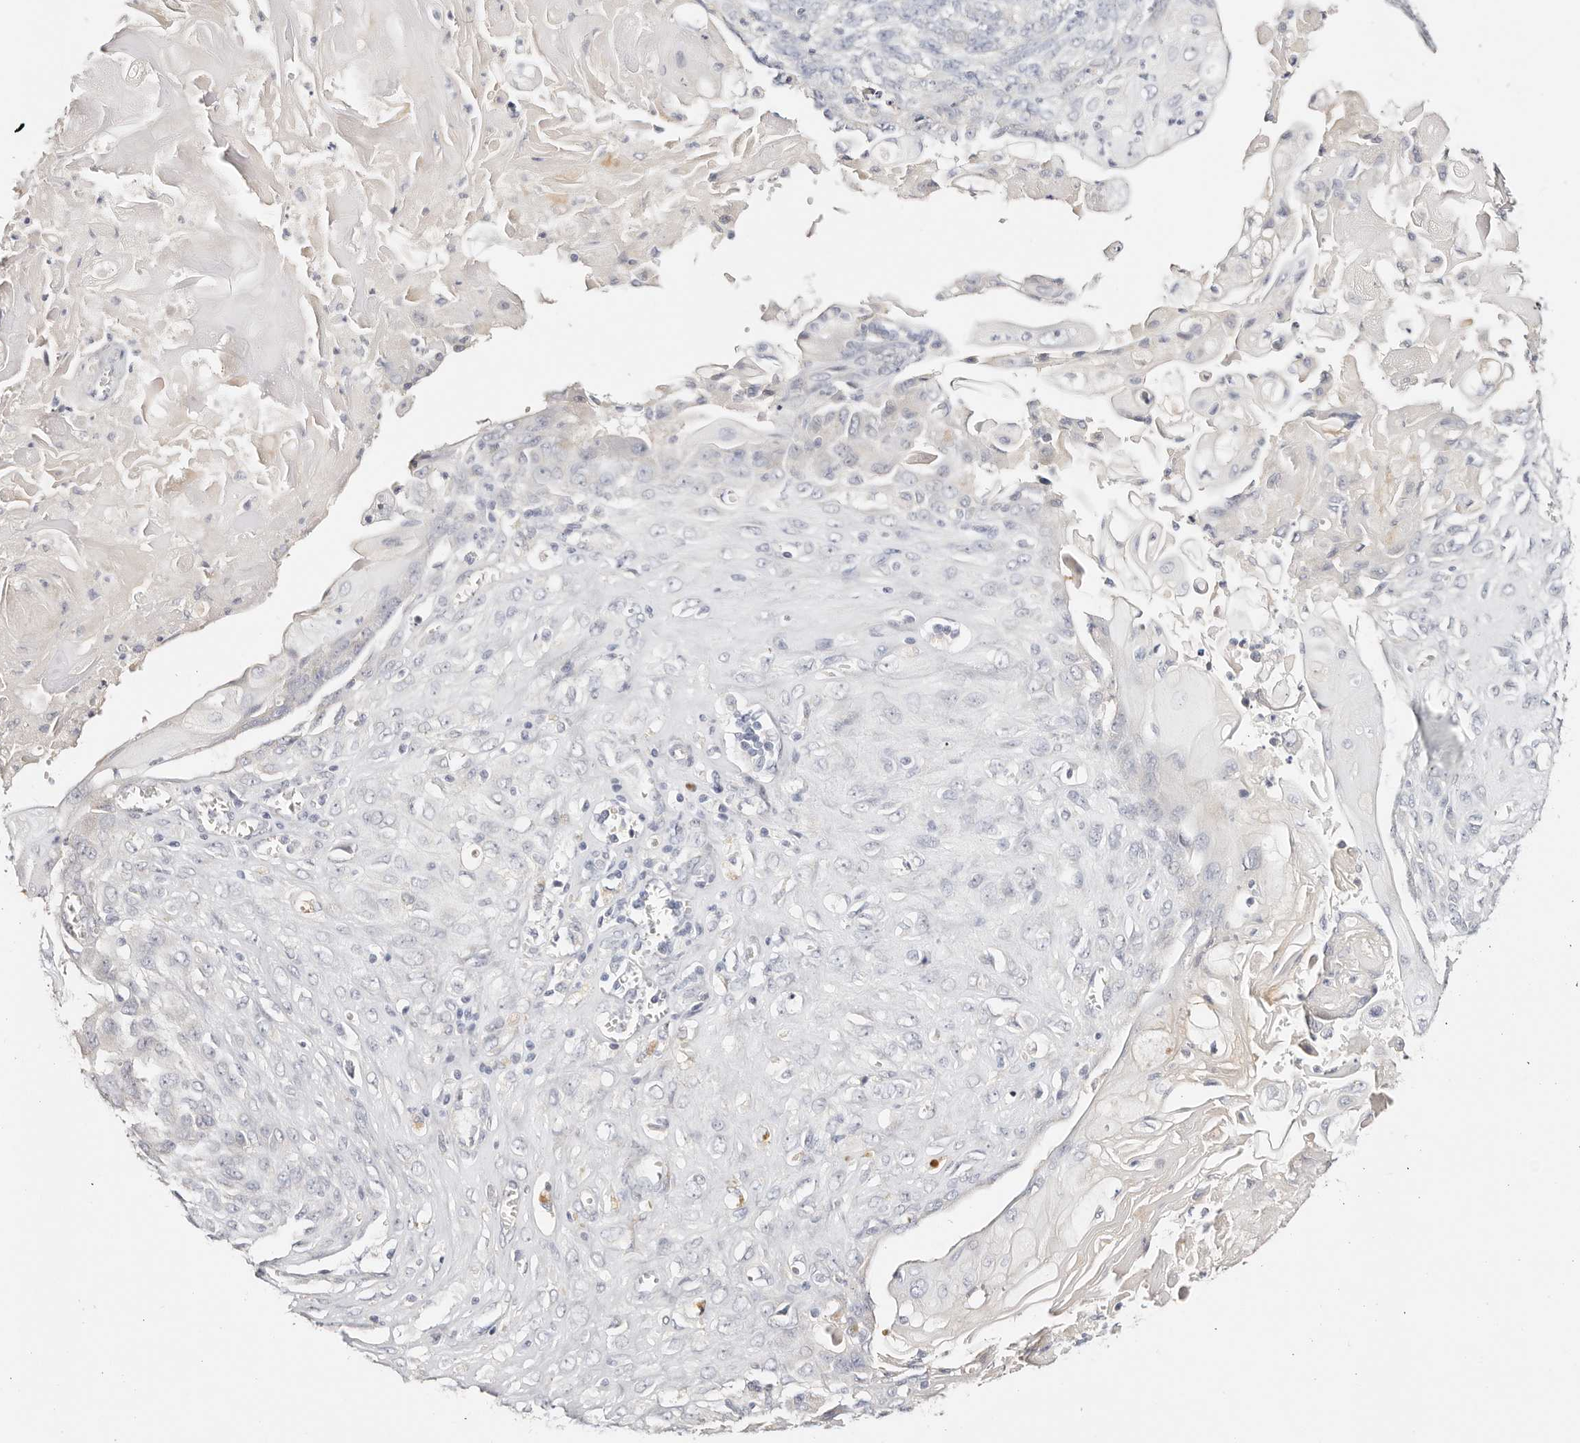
{"staining": {"intensity": "negative", "quantity": "none", "location": "none"}, "tissue": "endometrial cancer", "cell_type": "Tumor cells", "image_type": "cancer", "snomed": [{"axis": "morphology", "description": "Adenocarcinoma, NOS"}, {"axis": "topography", "description": "Endometrium"}], "caption": "Immunohistochemistry histopathology image of neoplastic tissue: endometrial cancer stained with DAB shows no significant protein staining in tumor cells.", "gene": "DNASE1", "patient": {"sex": "female", "age": 32}}